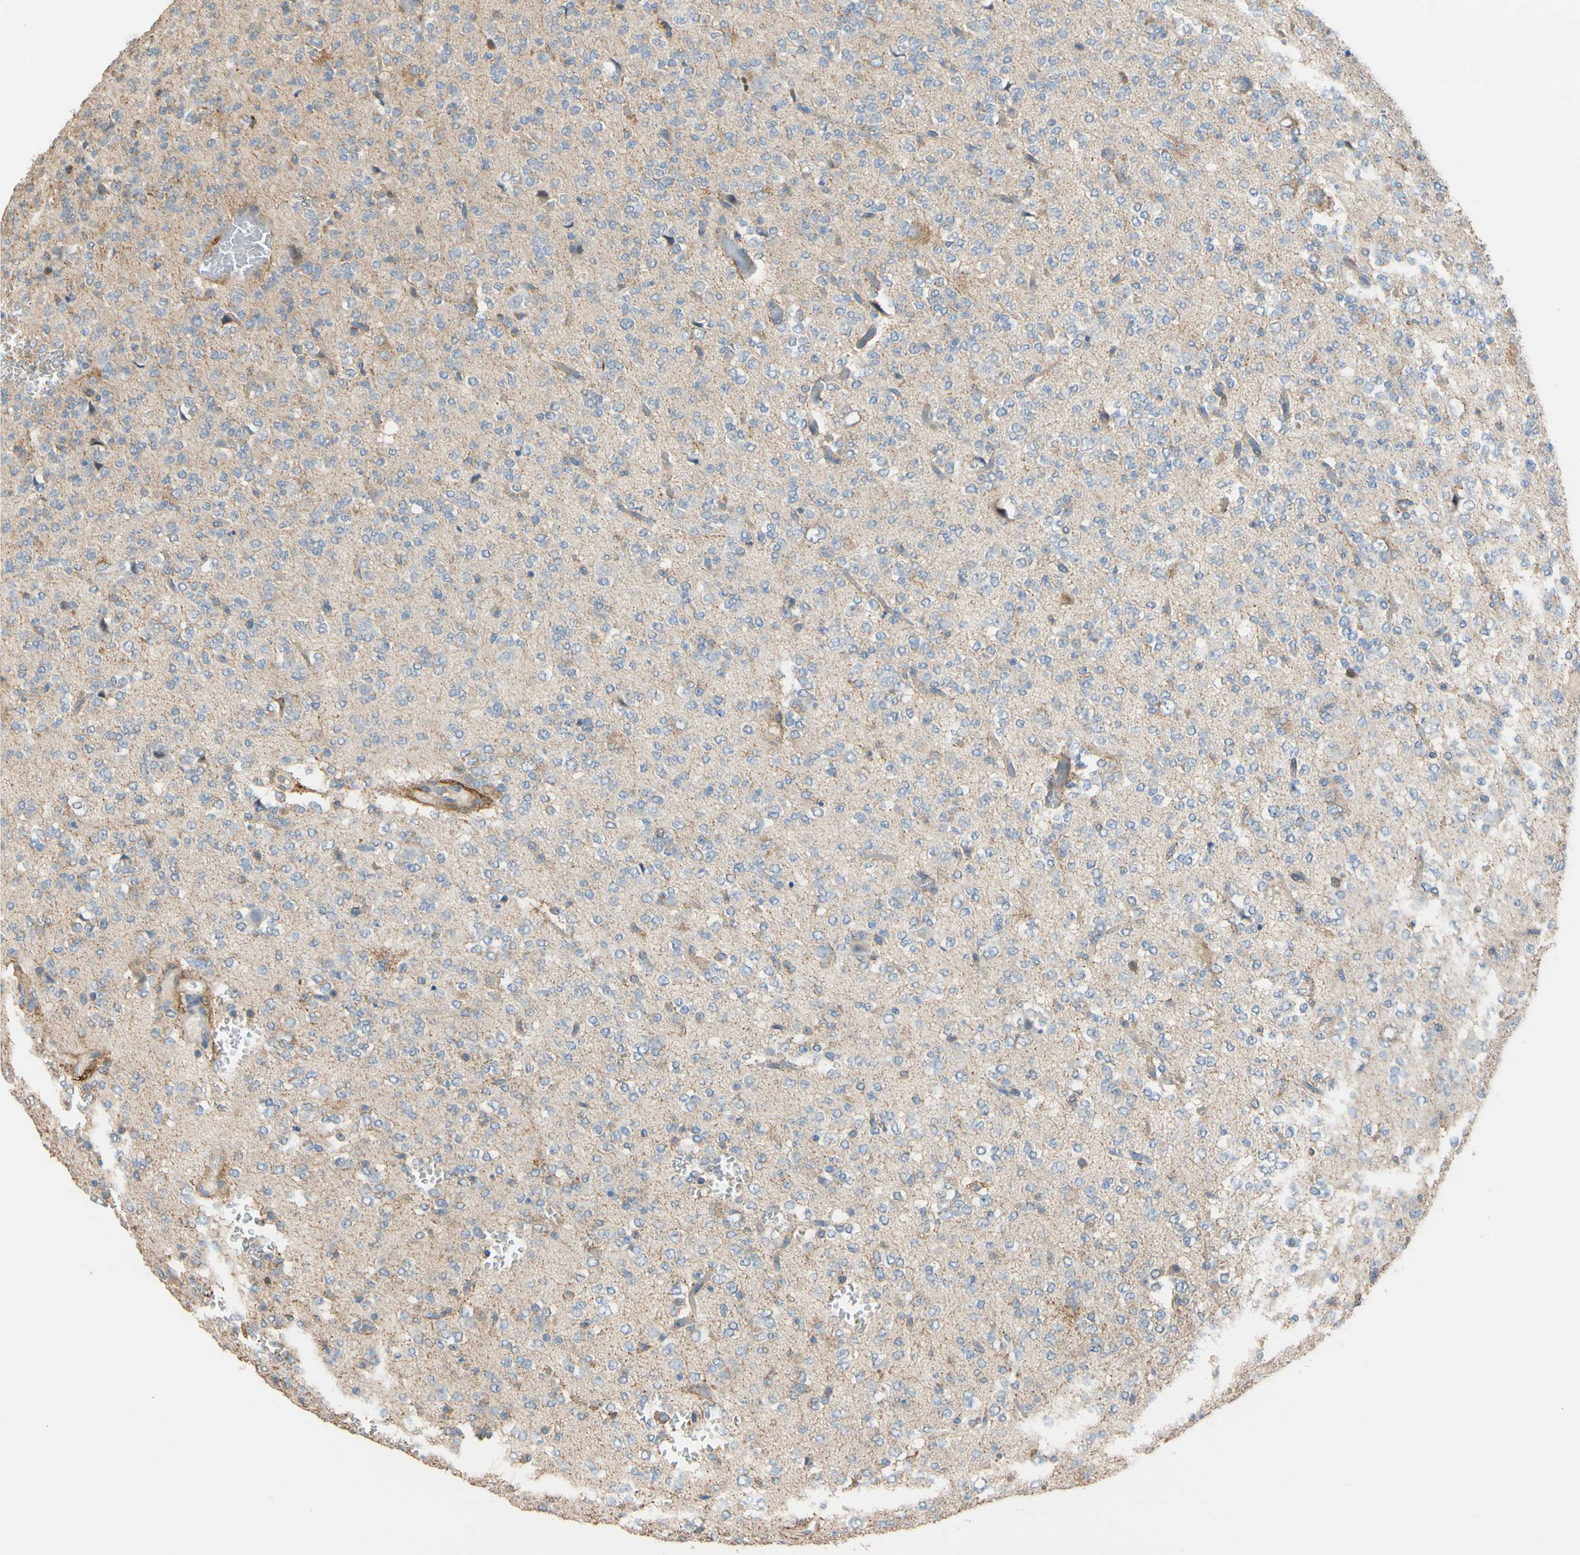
{"staining": {"intensity": "weak", "quantity": "25%-75%", "location": "cytoplasmic/membranous"}, "tissue": "glioma", "cell_type": "Tumor cells", "image_type": "cancer", "snomed": [{"axis": "morphology", "description": "Glioma, malignant, Low grade"}, {"axis": "topography", "description": "Brain"}], "caption": "This micrograph reveals malignant low-grade glioma stained with immunohistochemistry (IHC) to label a protein in brown. The cytoplasmic/membranous of tumor cells show weak positivity for the protein. Nuclei are counter-stained blue.", "gene": "ALDH1A2", "patient": {"sex": "male", "age": 38}}